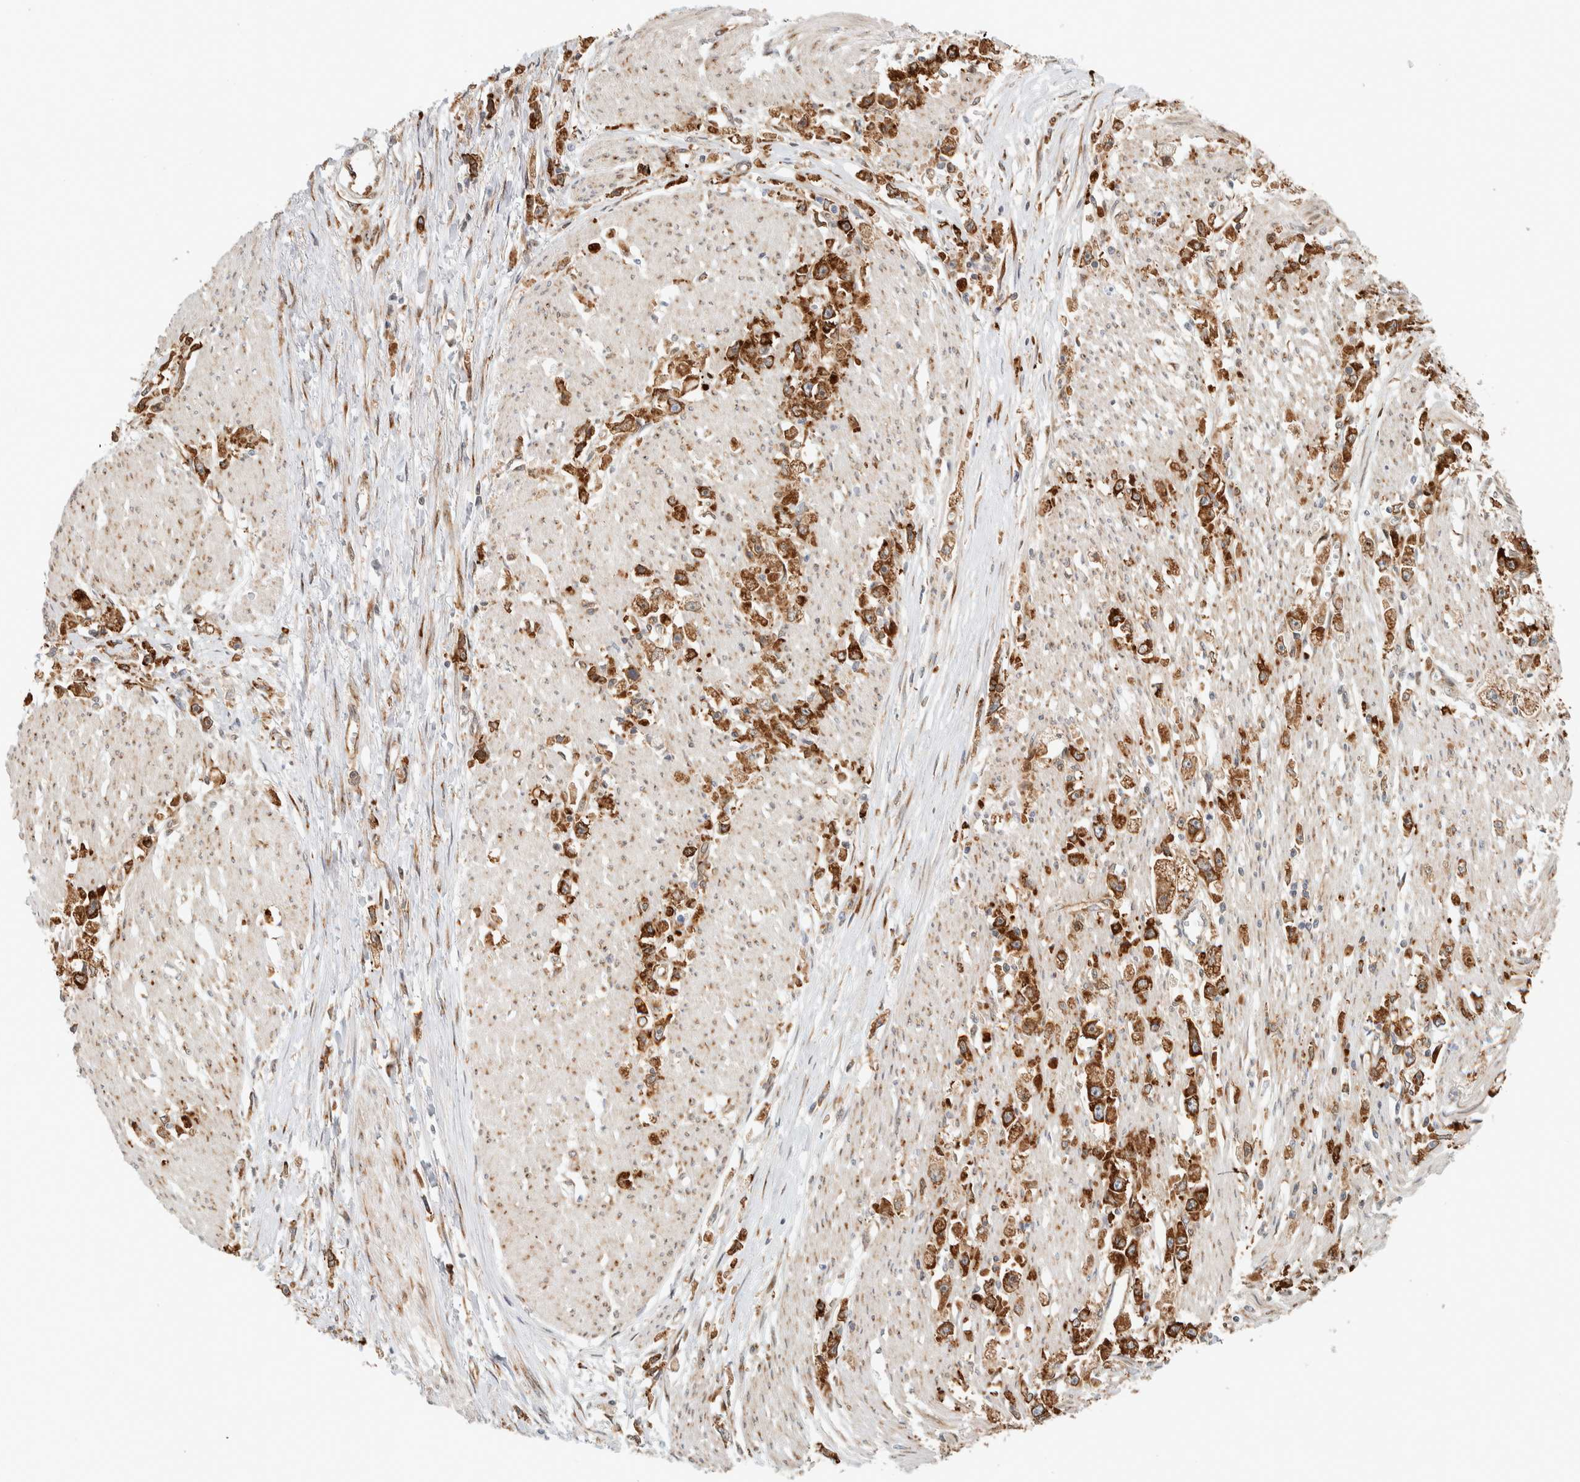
{"staining": {"intensity": "strong", "quantity": ">75%", "location": "cytoplasmic/membranous"}, "tissue": "stomach cancer", "cell_type": "Tumor cells", "image_type": "cancer", "snomed": [{"axis": "morphology", "description": "Adenocarcinoma, NOS"}, {"axis": "topography", "description": "Stomach"}], "caption": "This is an image of immunohistochemistry (IHC) staining of stomach adenocarcinoma, which shows strong positivity in the cytoplasmic/membranous of tumor cells.", "gene": "LLGL2", "patient": {"sex": "female", "age": 59}}